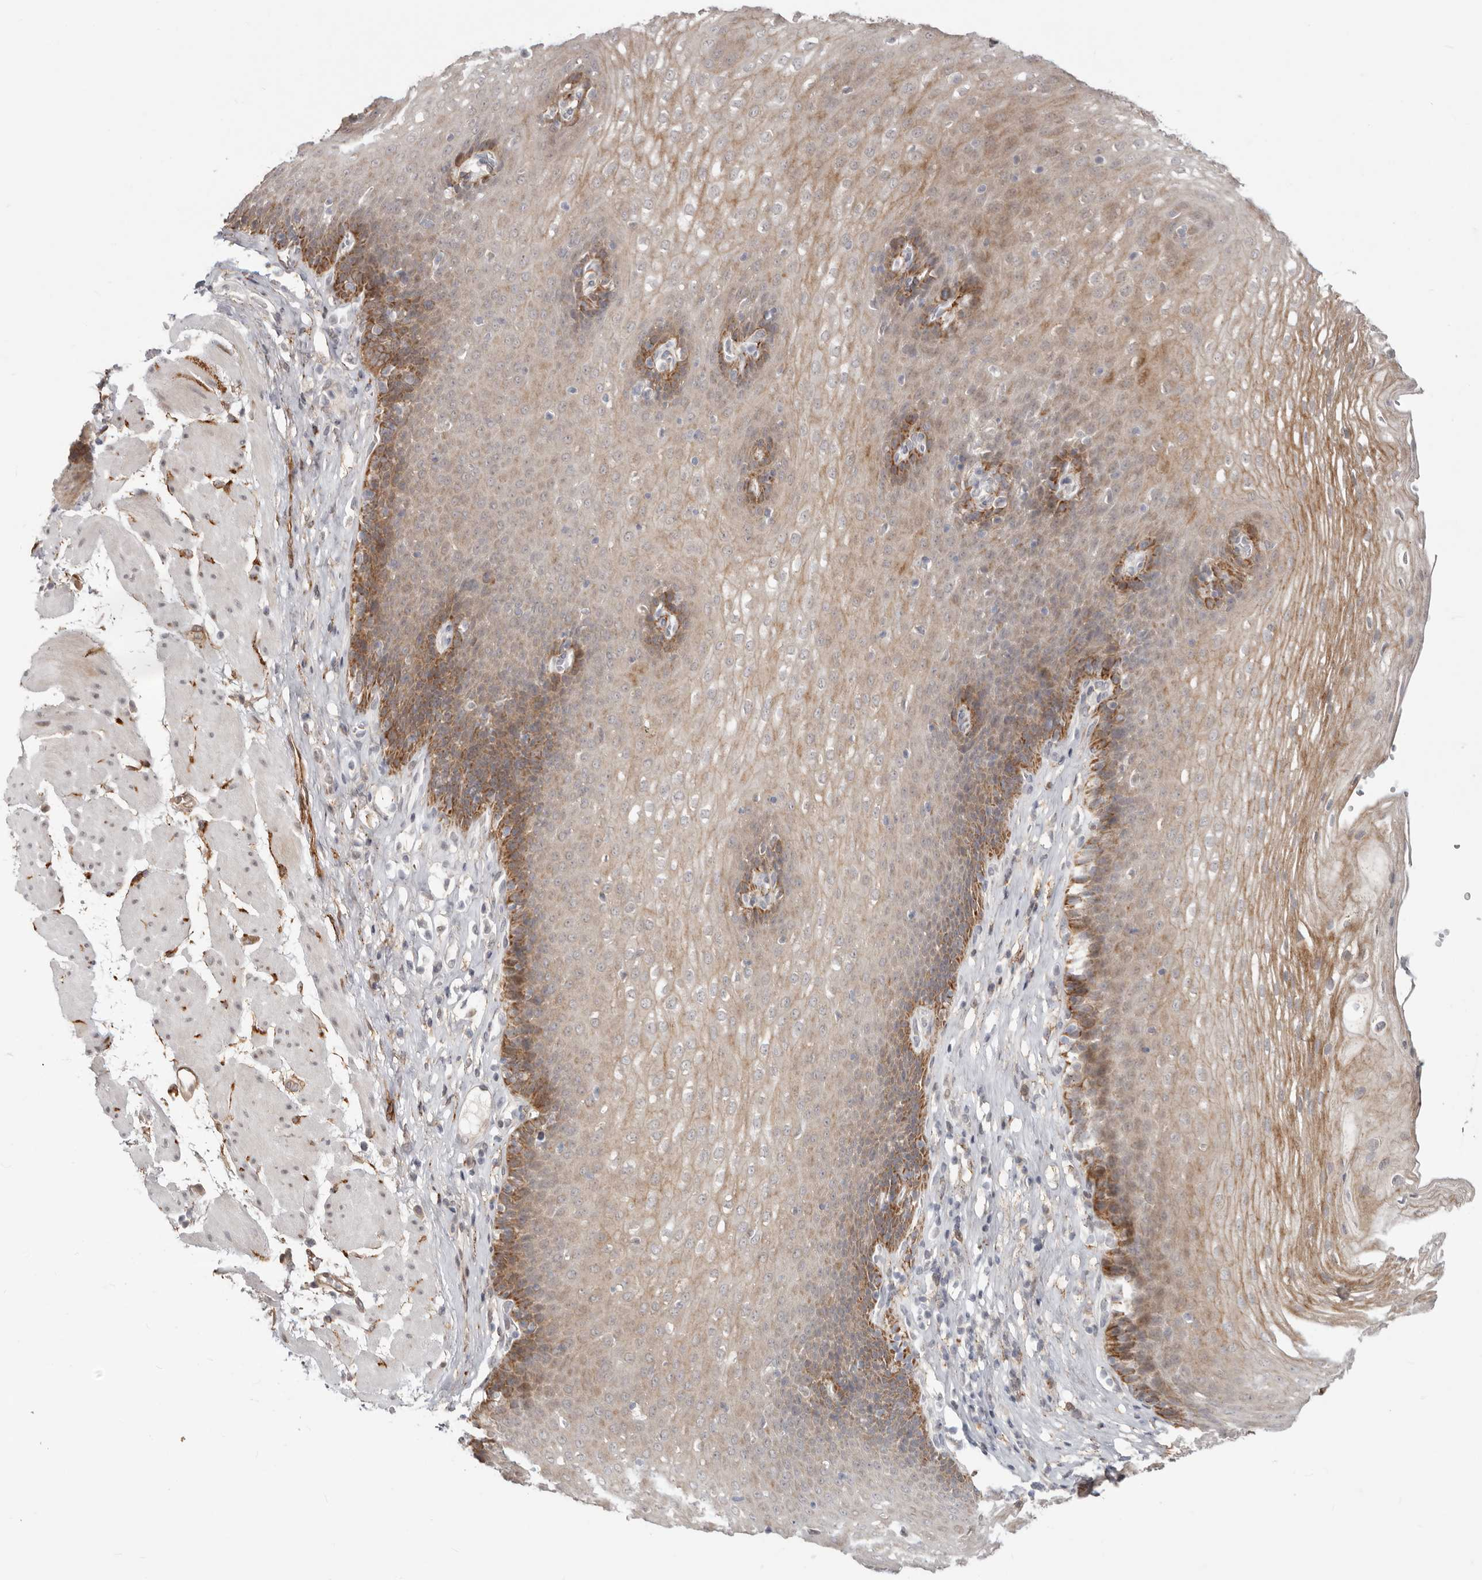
{"staining": {"intensity": "moderate", "quantity": "25%-75%", "location": "cytoplasmic/membranous"}, "tissue": "esophagus", "cell_type": "Squamous epithelial cells", "image_type": "normal", "snomed": [{"axis": "morphology", "description": "Normal tissue, NOS"}, {"axis": "topography", "description": "Esophagus"}], "caption": "Unremarkable esophagus demonstrates moderate cytoplasmic/membranous staining in about 25%-75% of squamous epithelial cells.", "gene": "SZT2", "patient": {"sex": "female", "age": 66}}